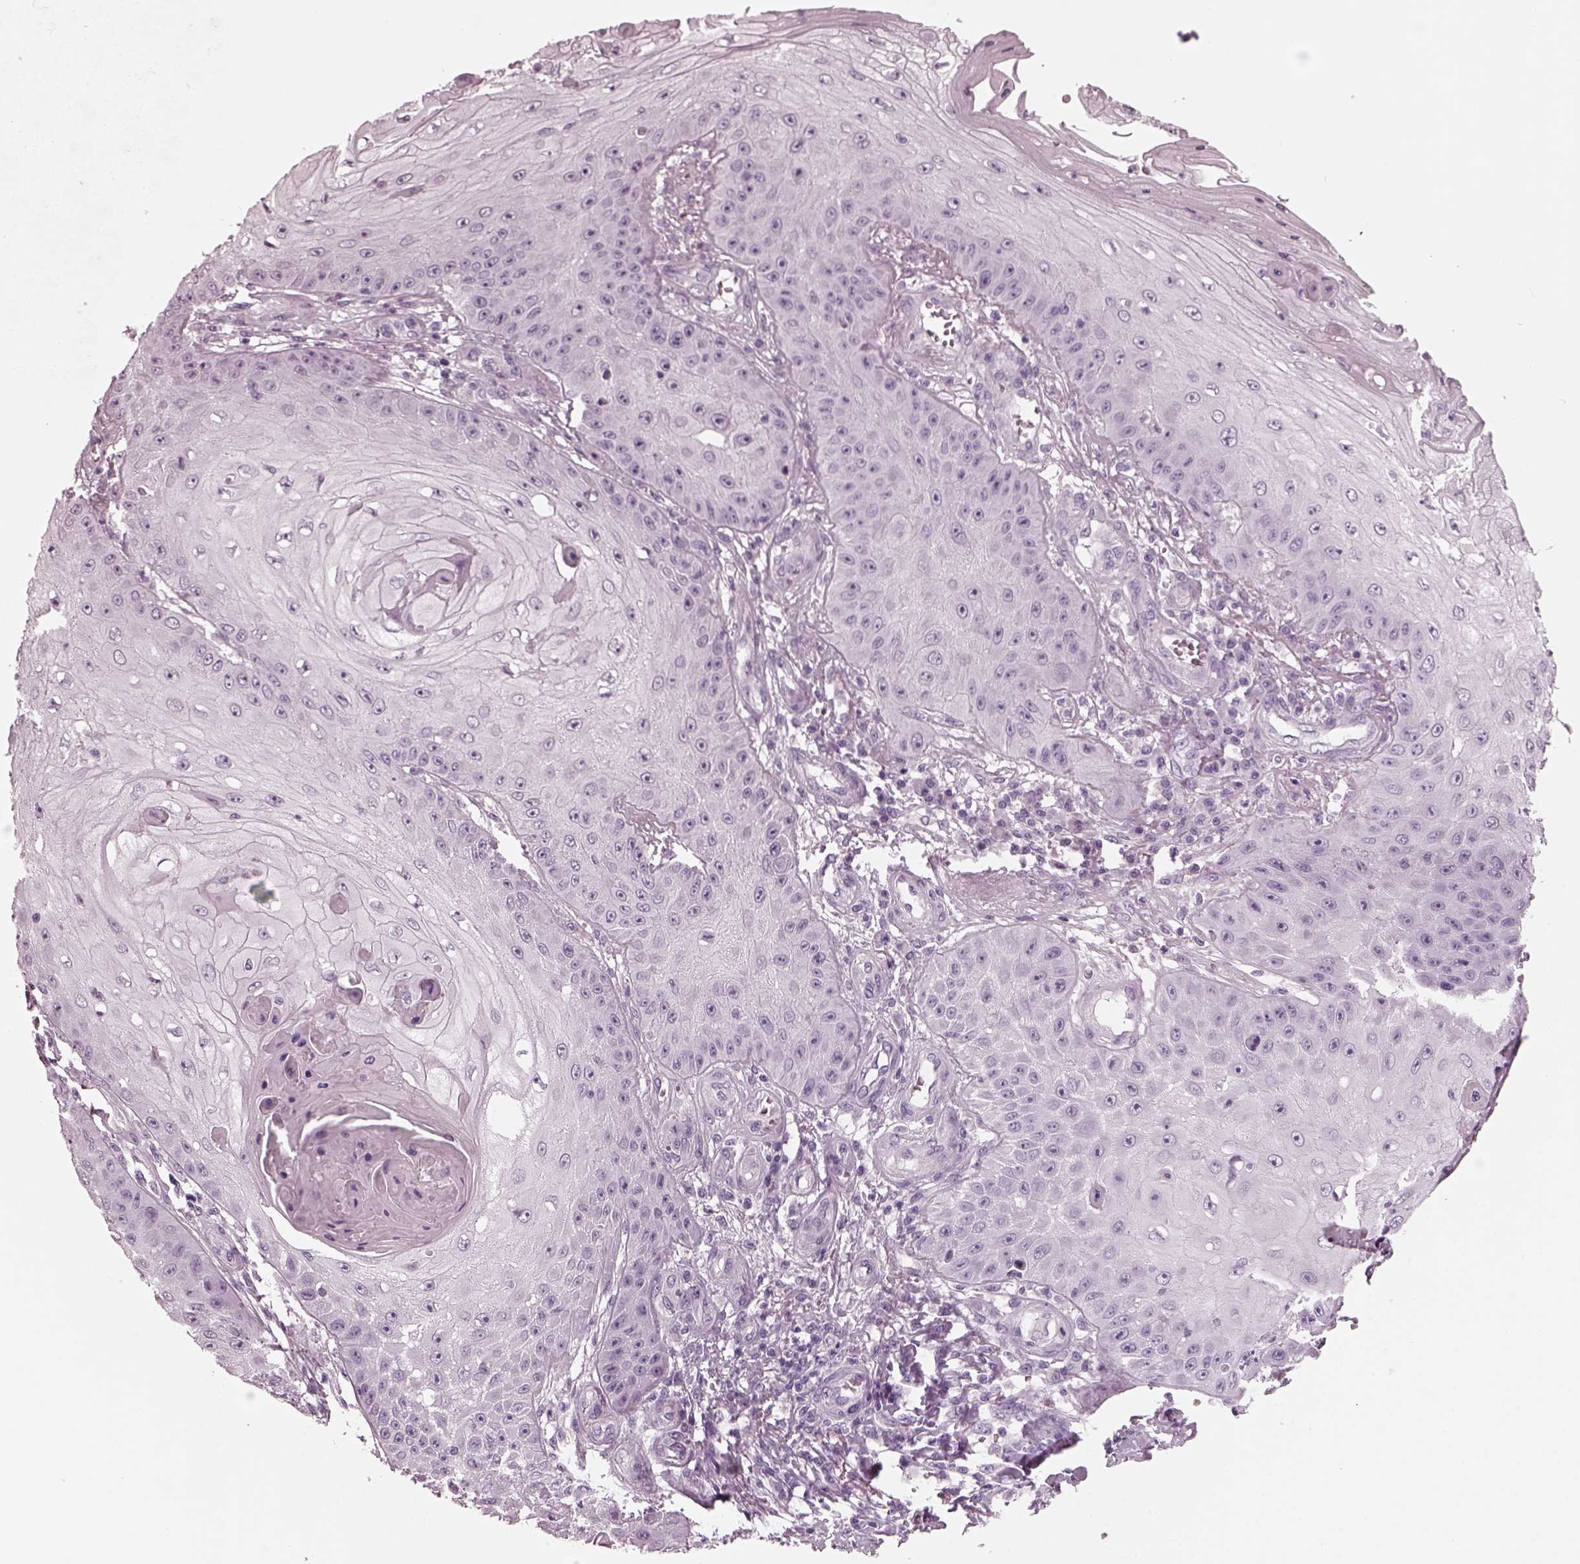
{"staining": {"intensity": "negative", "quantity": "none", "location": "none"}, "tissue": "skin cancer", "cell_type": "Tumor cells", "image_type": "cancer", "snomed": [{"axis": "morphology", "description": "Squamous cell carcinoma, NOS"}, {"axis": "topography", "description": "Skin"}], "caption": "Human skin cancer (squamous cell carcinoma) stained for a protein using immunohistochemistry demonstrates no positivity in tumor cells.", "gene": "RCVRN", "patient": {"sex": "male", "age": 70}}